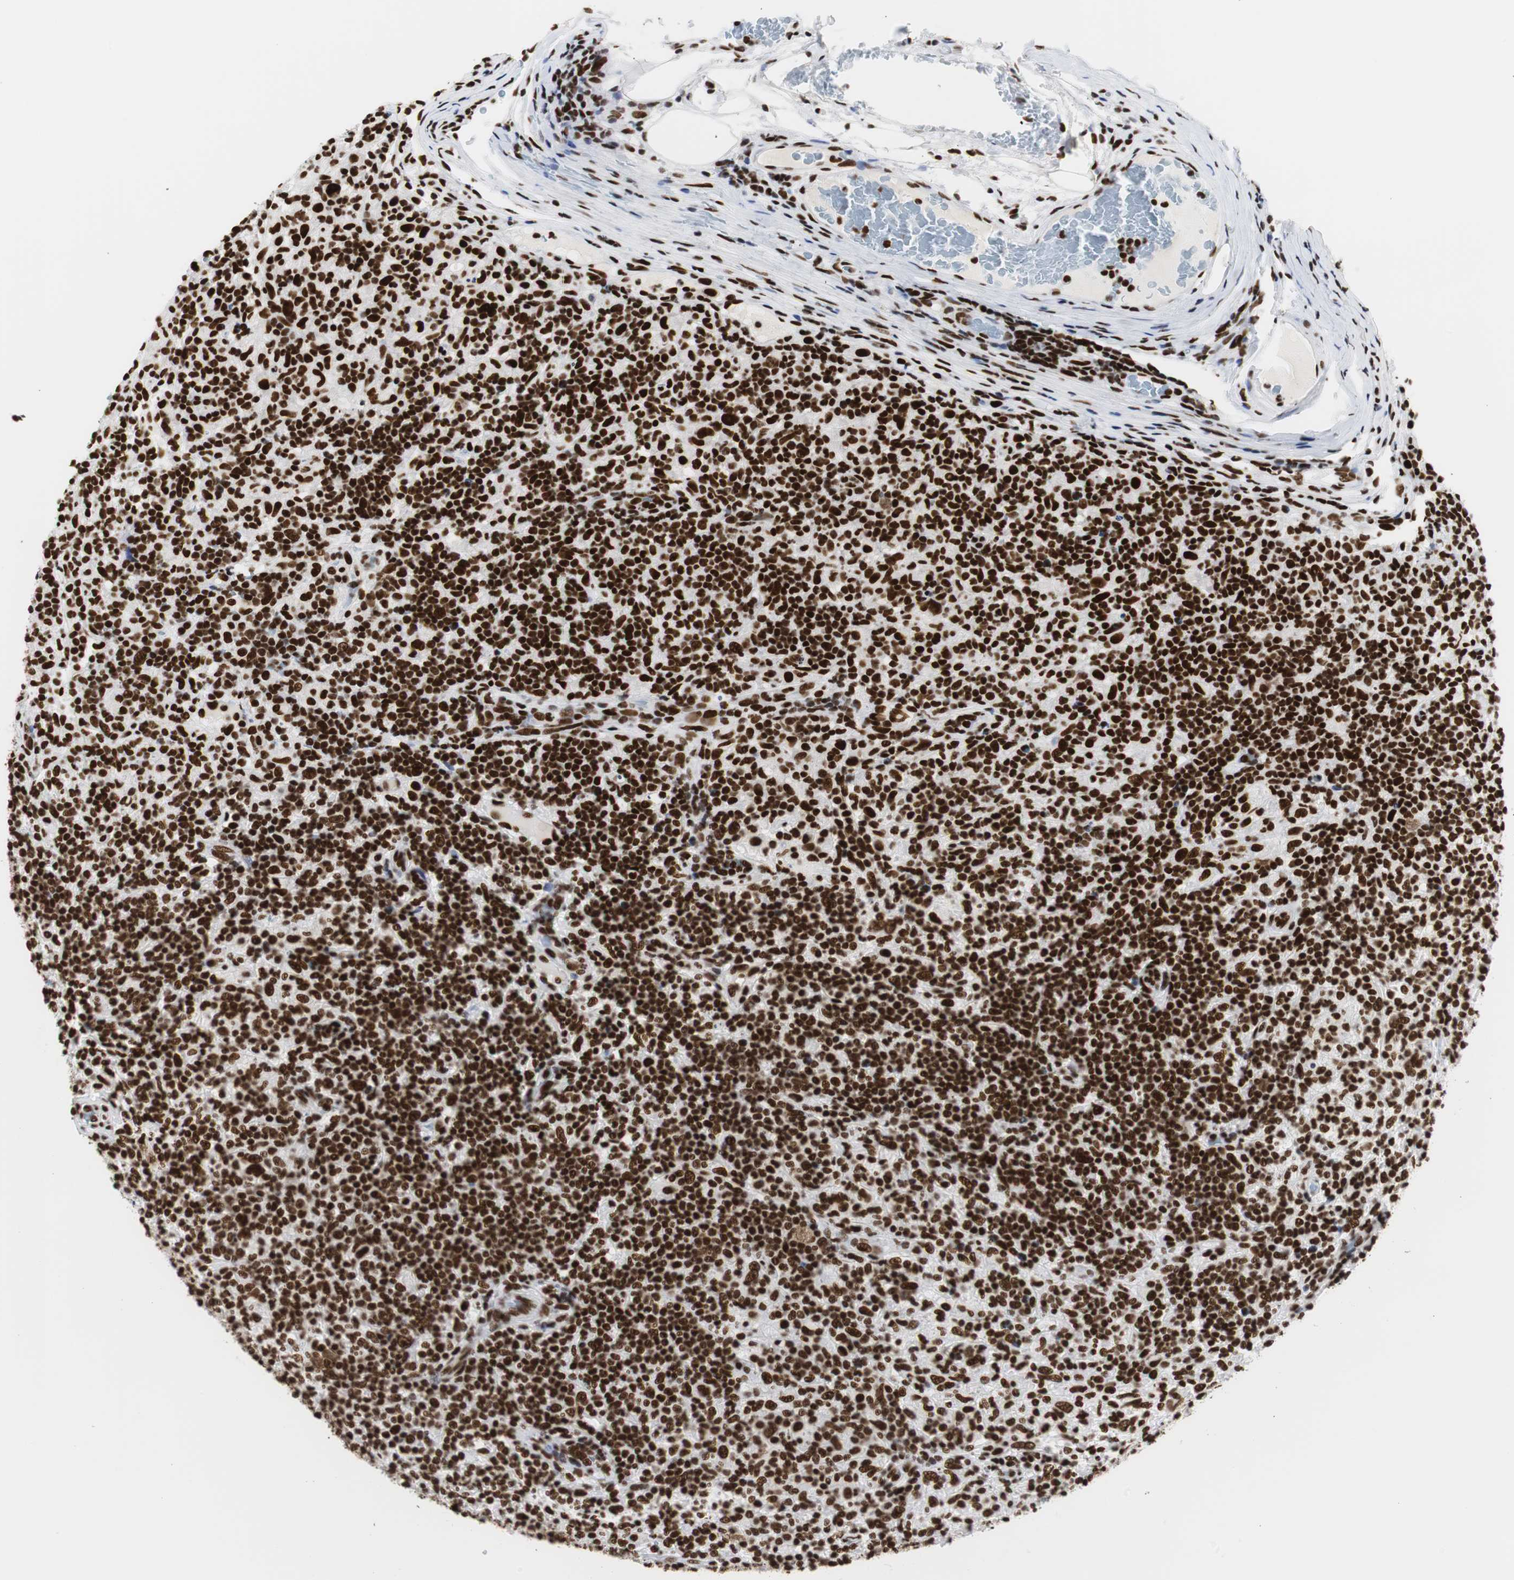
{"staining": {"intensity": "strong", "quantity": ">75%", "location": "nuclear"}, "tissue": "lymphoma", "cell_type": "Tumor cells", "image_type": "cancer", "snomed": [{"axis": "morphology", "description": "Hodgkin's disease, NOS"}, {"axis": "topography", "description": "Lymph node"}], "caption": "The immunohistochemical stain highlights strong nuclear expression in tumor cells of Hodgkin's disease tissue.", "gene": "HNRNPH2", "patient": {"sex": "male", "age": 70}}